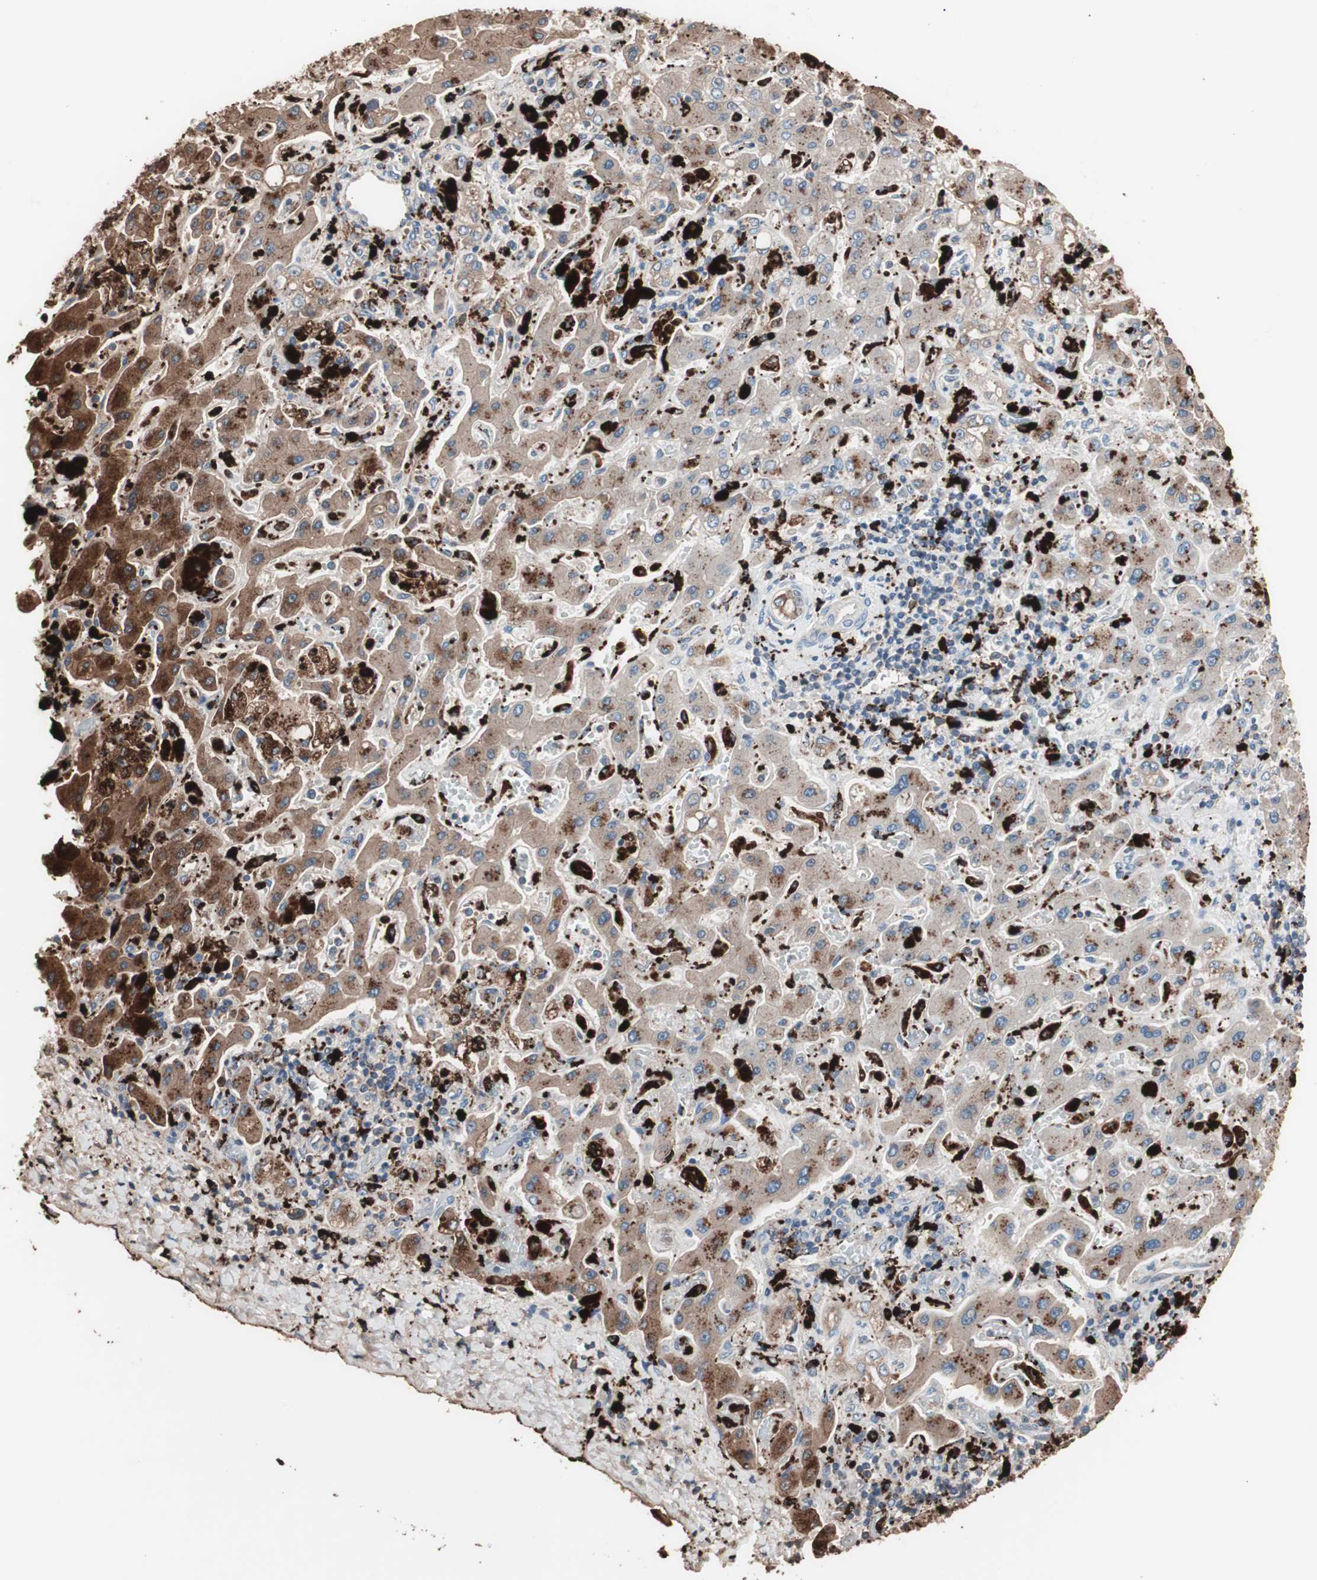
{"staining": {"intensity": "moderate", "quantity": ">75%", "location": "cytoplasmic/membranous"}, "tissue": "liver cancer", "cell_type": "Tumor cells", "image_type": "cancer", "snomed": [{"axis": "morphology", "description": "Cholangiocarcinoma"}, {"axis": "topography", "description": "Liver"}], "caption": "Protein staining of liver cholangiocarcinoma tissue shows moderate cytoplasmic/membranous positivity in approximately >75% of tumor cells.", "gene": "CCT3", "patient": {"sex": "male", "age": 50}}